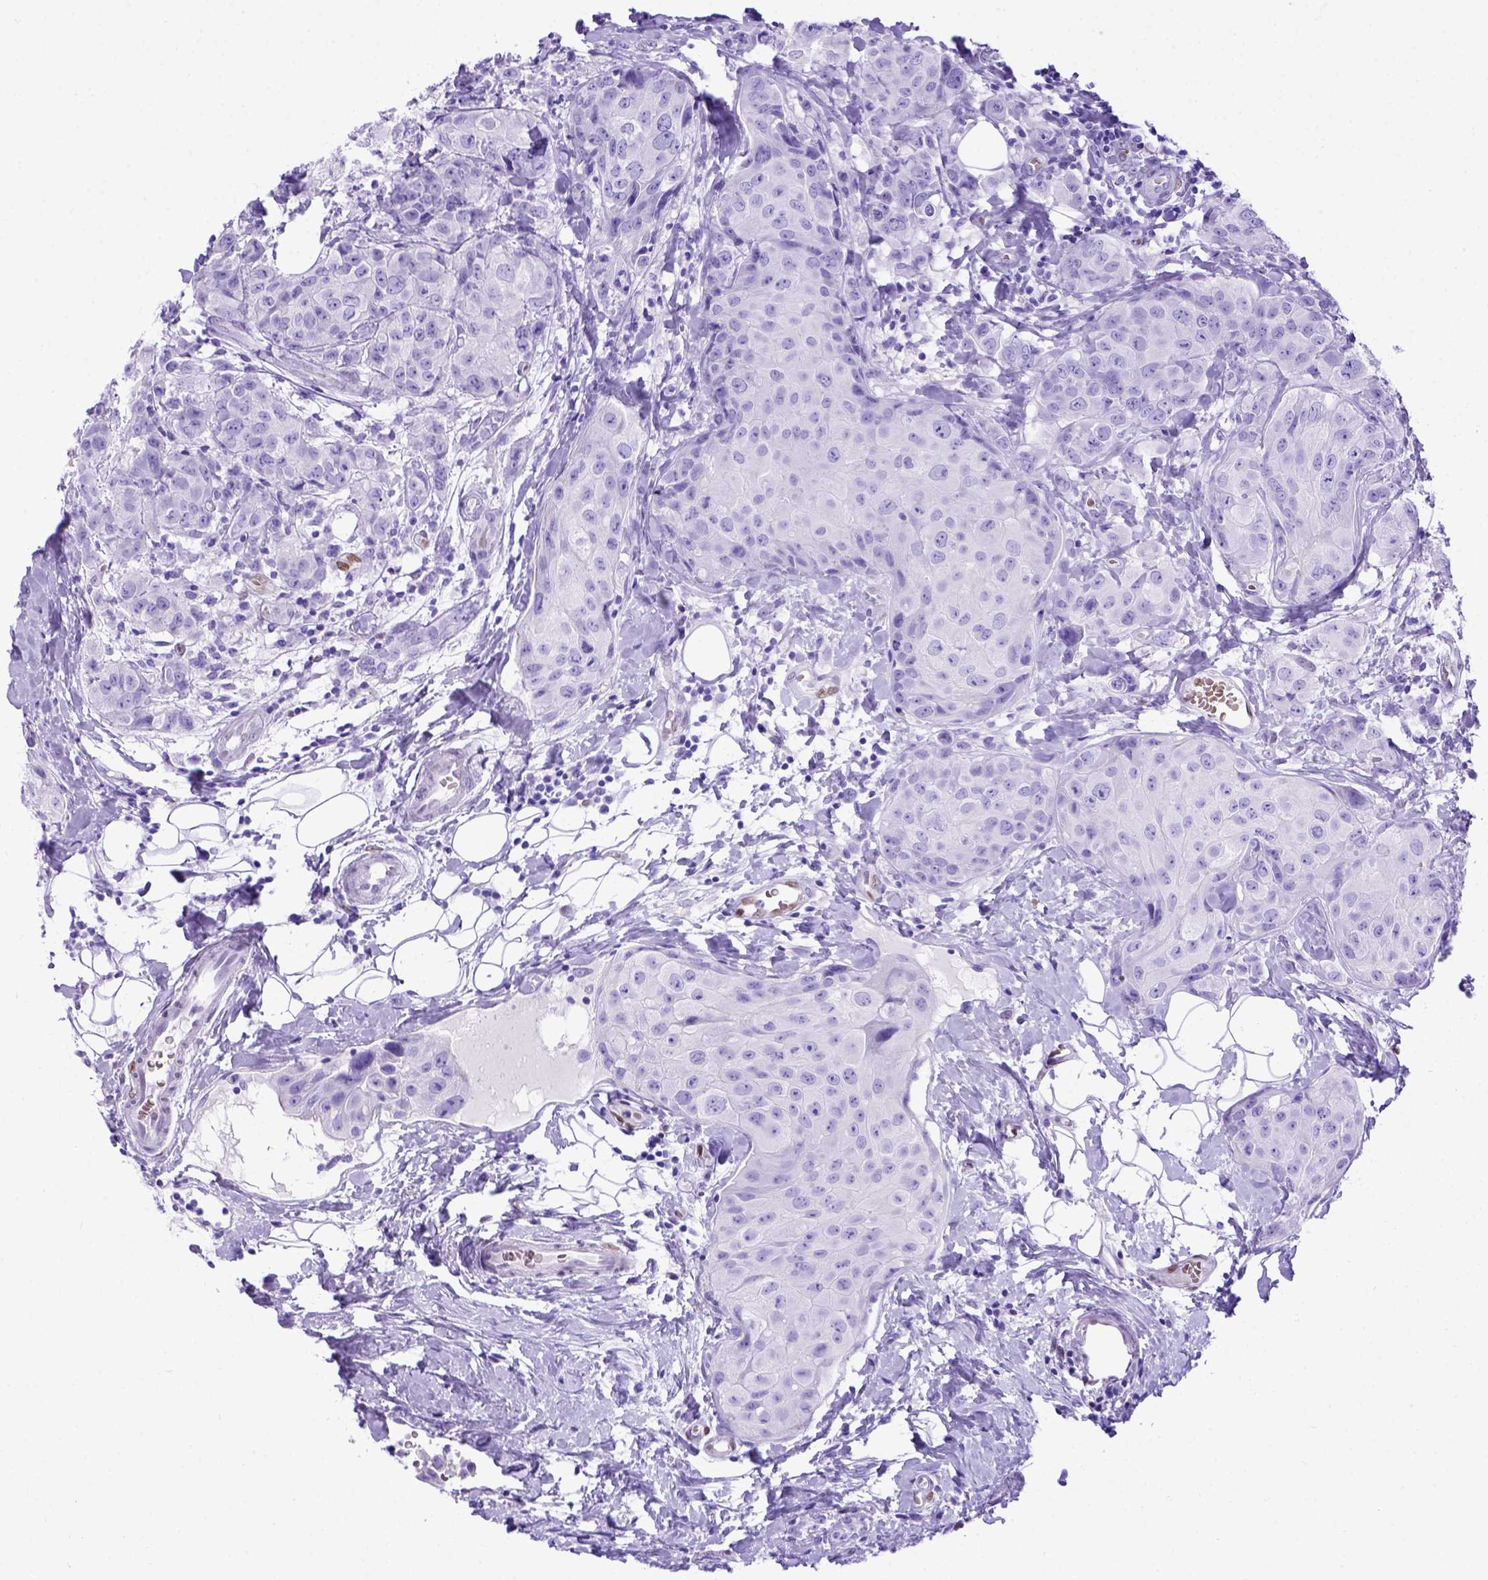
{"staining": {"intensity": "negative", "quantity": "none", "location": "none"}, "tissue": "breast cancer", "cell_type": "Tumor cells", "image_type": "cancer", "snomed": [{"axis": "morphology", "description": "Duct carcinoma"}, {"axis": "topography", "description": "Breast"}], "caption": "Immunohistochemistry image of human breast cancer (infiltrating ductal carcinoma) stained for a protein (brown), which displays no staining in tumor cells. (DAB (3,3'-diaminobenzidine) immunohistochemistry, high magnification).", "gene": "MEOX2", "patient": {"sex": "female", "age": 43}}